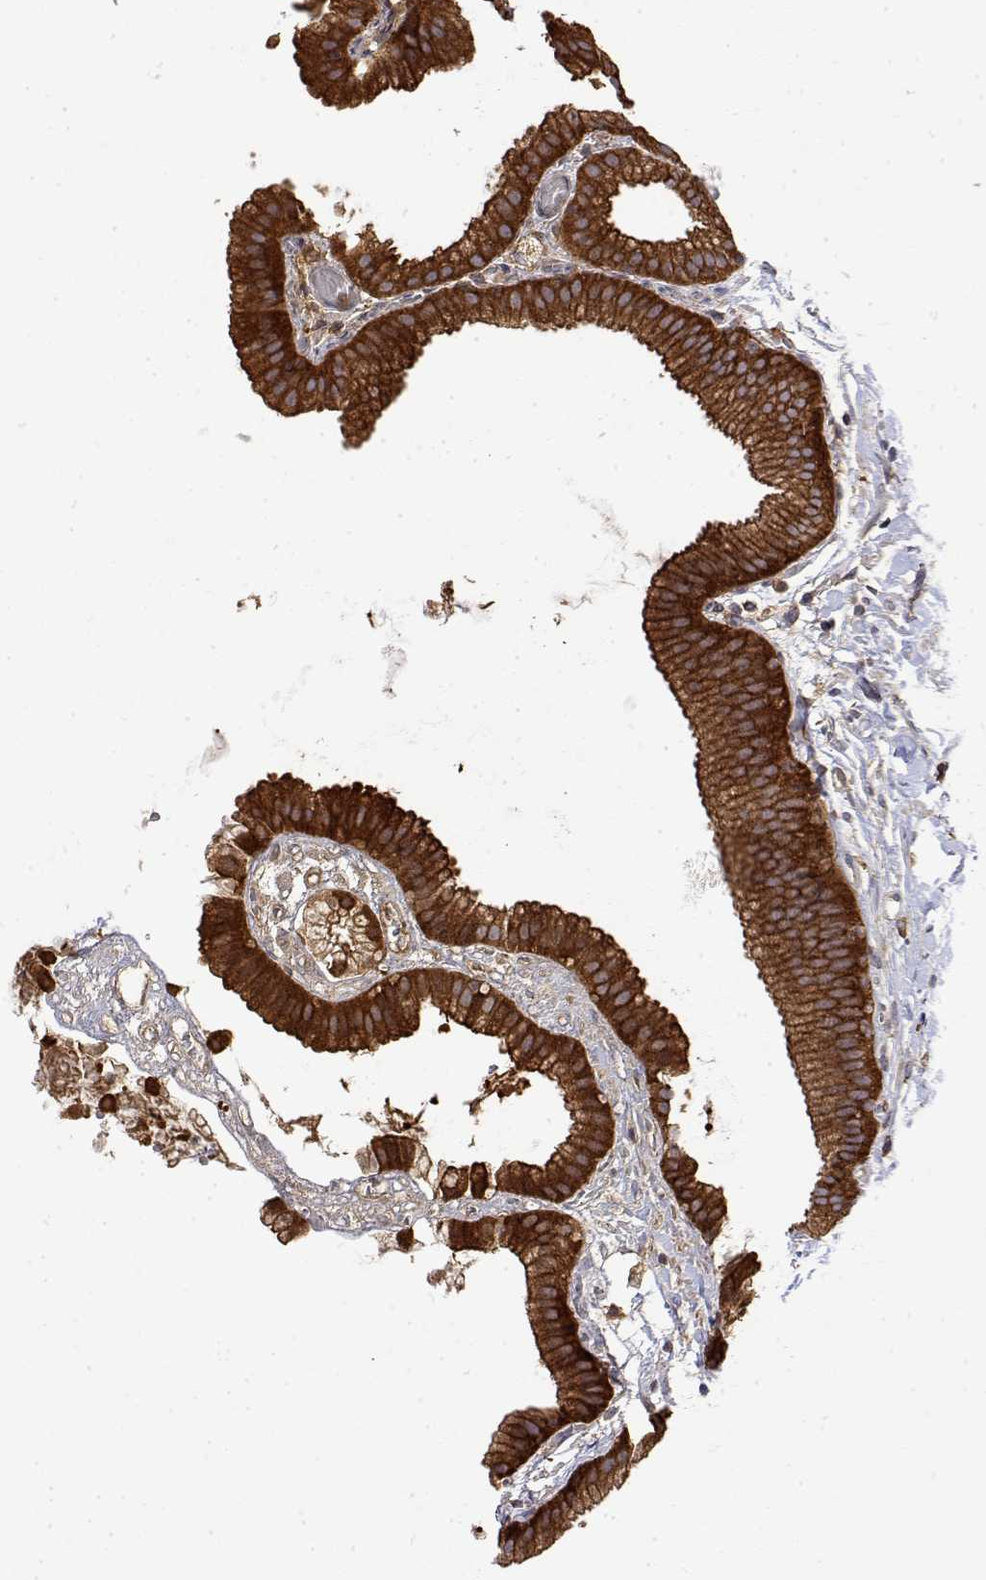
{"staining": {"intensity": "strong", "quantity": ">75%", "location": "cytoplasmic/membranous"}, "tissue": "gallbladder", "cell_type": "Glandular cells", "image_type": "normal", "snomed": [{"axis": "morphology", "description": "Normal tissue, NOS"}, {"axis": "topography", "description": "Gallbladder"}], "caption": "DAB (3,3'-diaminobenzidine) immunohistochemical staining of normal human gallbladder exhibits strong cytoplasmic/membranous protein positivity in about >75% of glandular cells. (DAB (3,3'-diaminobenzidine) IHC with brightfield microscopy, high magnification).", "gene": "PACSIN2", "patient": {"sex": "female", "age": 63}}